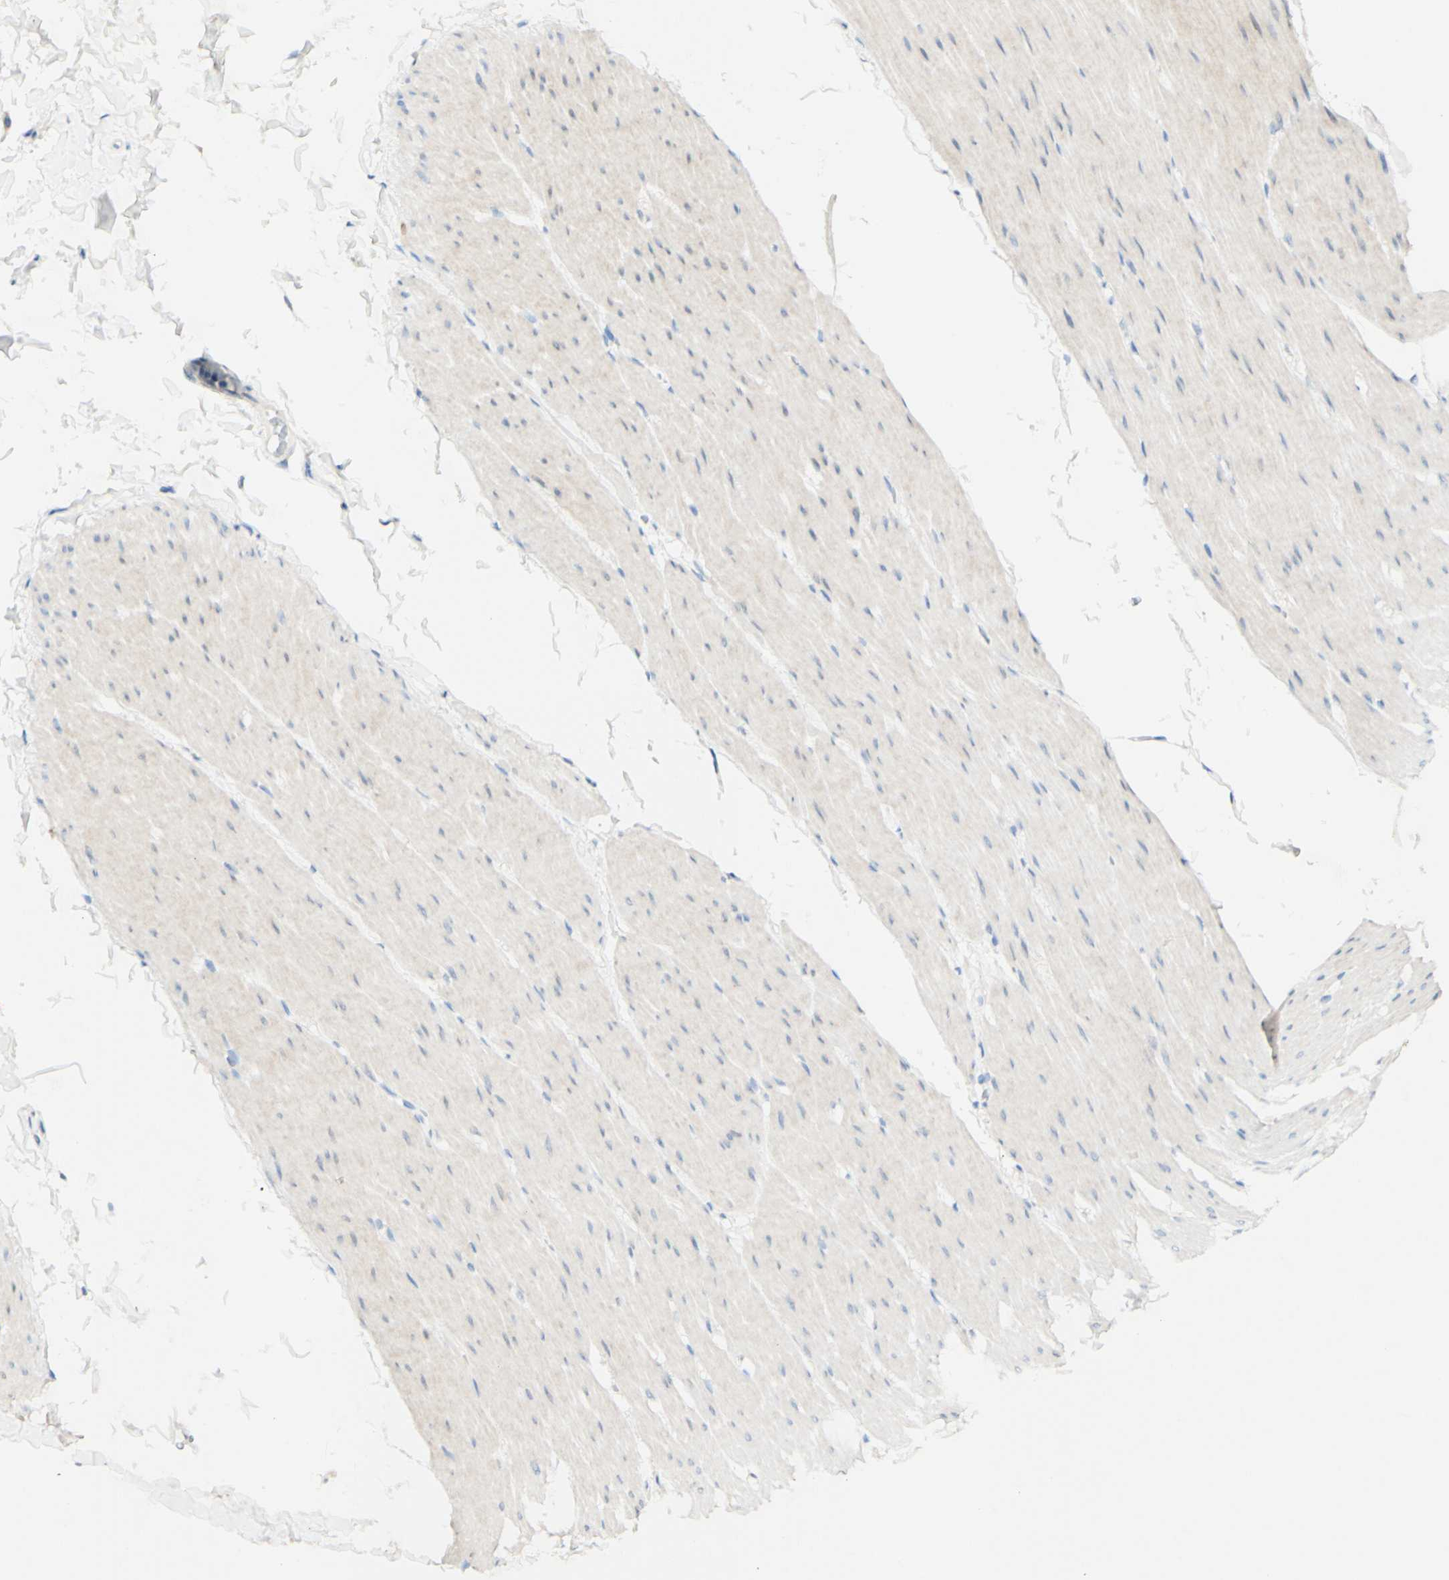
{"staining": {"intensity": "negative", "quantity": "none", "location": "none"}, "tissue": "smooth muscle", "cell_type": "Smooth muscle cells", "image_type": "normal", "snomed": [{"axis": "morphology", "description": "Normal tissue, NOS"}, {"axis": "topography", "description": "Smooth muscle"}, {"axis": "topography", "description": "Colon"}], "caption": "High power microscopy photomicrograph of an immunohistochemistry (IHC) image of unremarkable smooth muscle, revealing no significant positivity in smooth muscle cells.", "gene": "FGF4", "patient": {"sex": "male", "age": 67}}